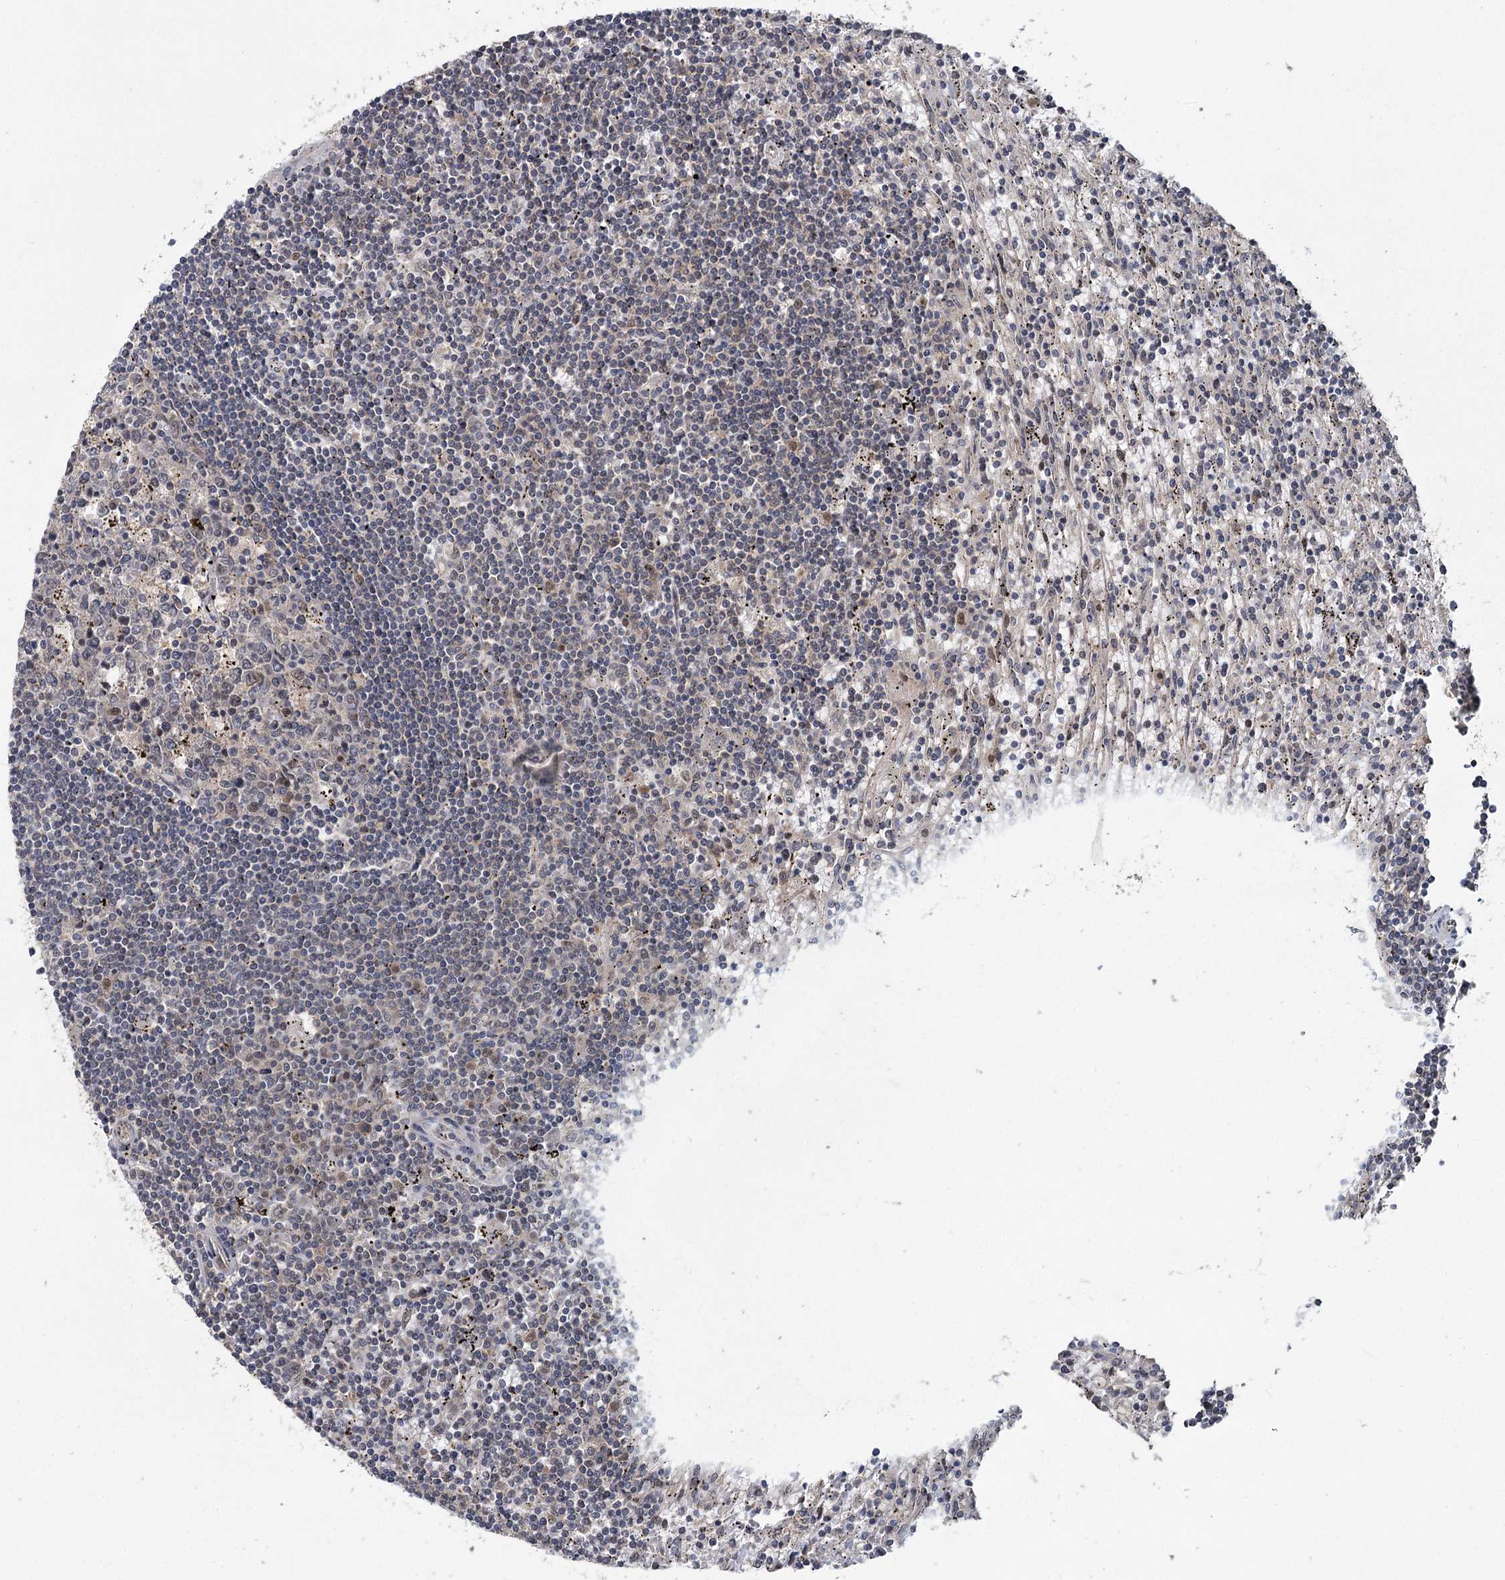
{"staining": {"intensity": "negative", "quantity": "none", "location": "none"}, "tissue": "lymphoma", "cell_type": "Tumor cells", "image_type": "cancer", "snomed": [{"axis": "morphology", "description": "Malignant lymphoma, non-Hodgkin's type, Low grade"}, {"axis": "topography", "description": "Spleen"}], "caption": "Protein analysis of low-grade malignant lymphoma, non-Hodgkin's type reveals no significant staining in tumor cells.", "gene": "MYG1", "patient": {"sex": "male", "age": 76}}